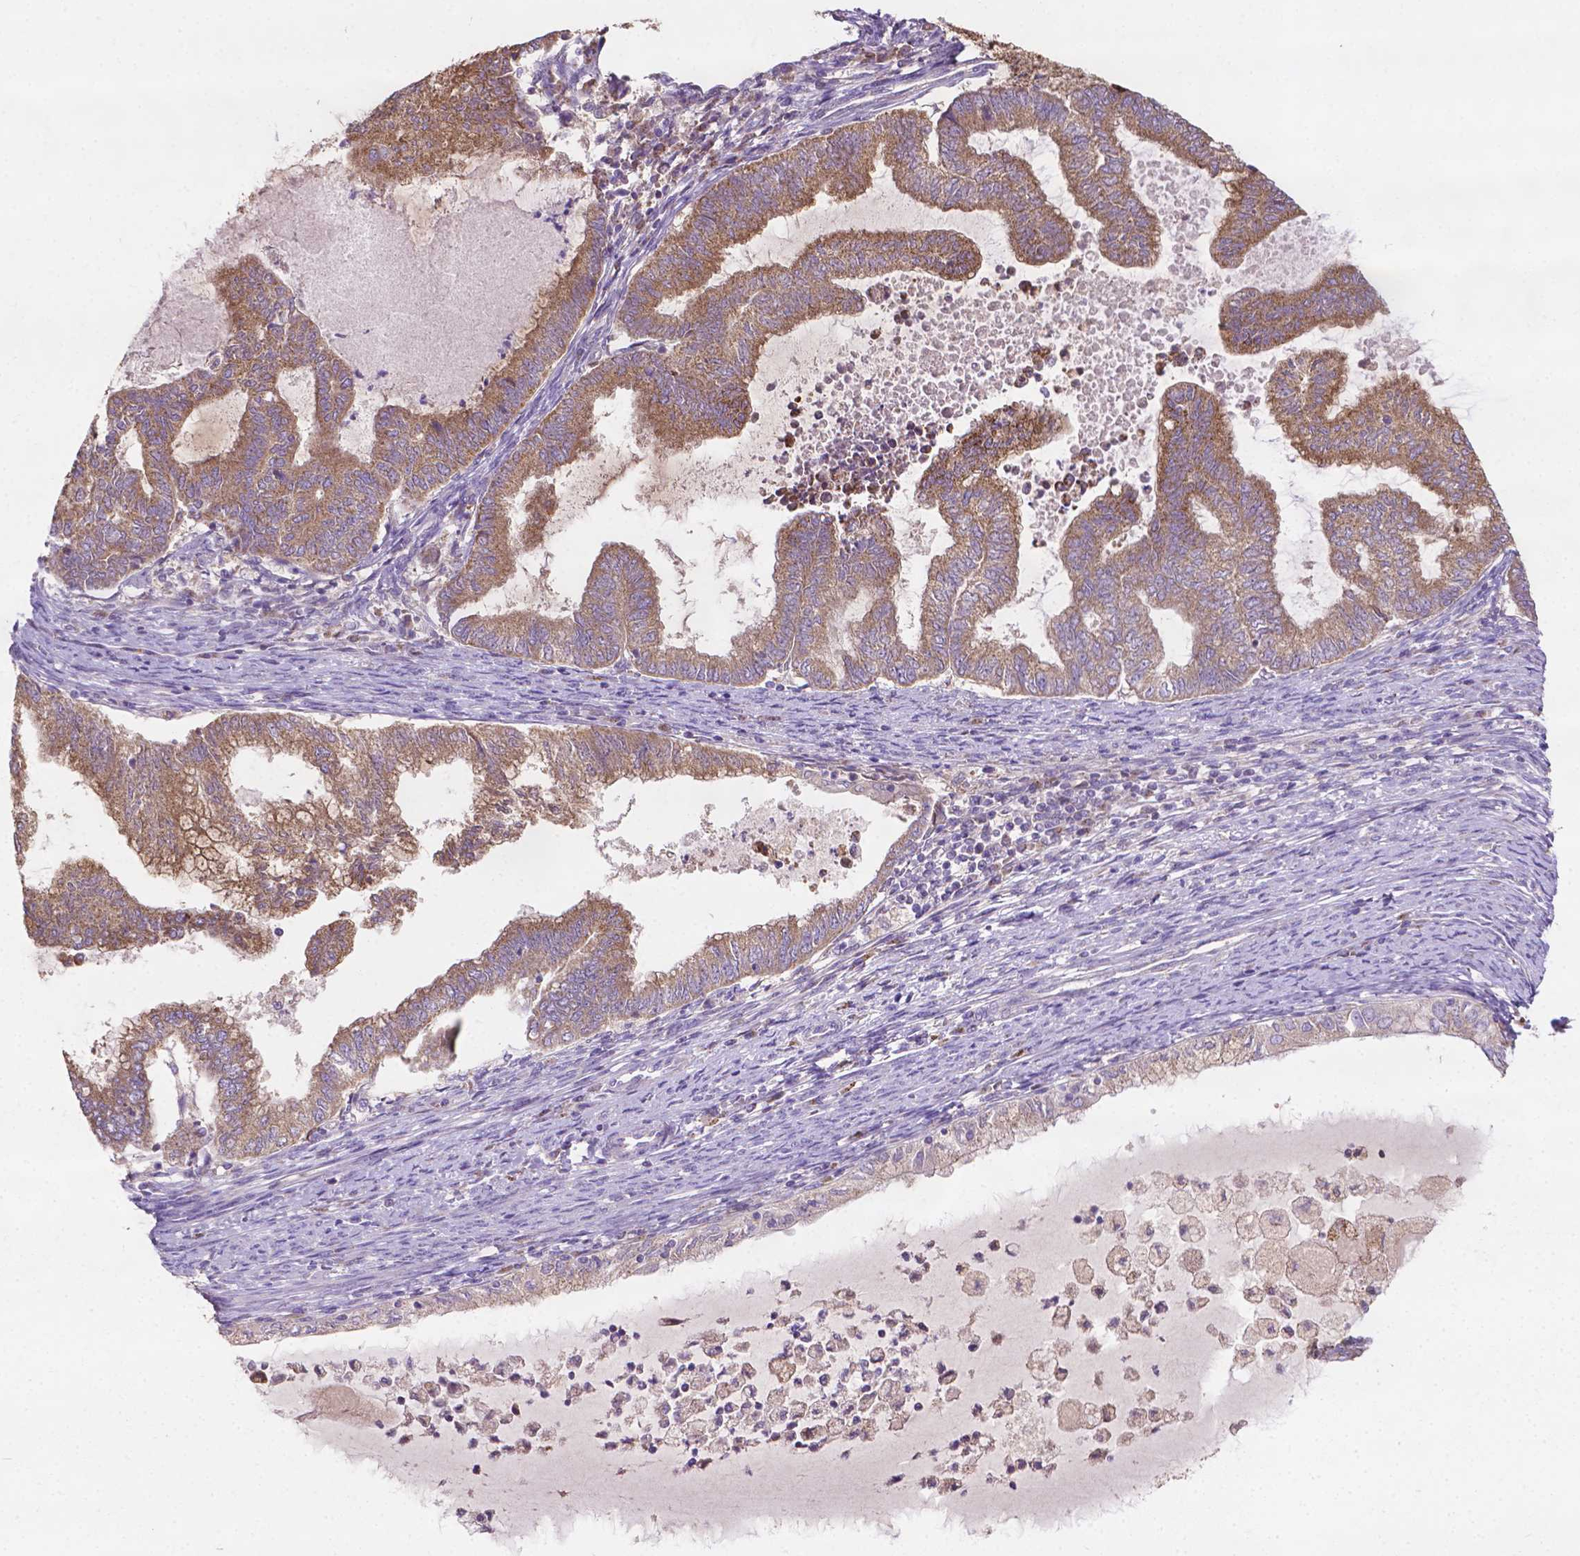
{"staining": {"intensity": "moderate", "quantity": ">75%", "location": "cytoplasmic/membranous"}, "tissue": "endometrial cancer", "cell_type": "Tumor cells", "image_type": "cancer", "snomed": [{"axis": "morphology", "description": "Adenocarcinoma, NOS"}, {"axis": "topography", "description": "Endometrium"}], "caption": "Immunohistochemical staining of endometrial adenocarcinoma demonstrates medium levels of moderate cytoplasmic/membranous protein staining in approximately >75% of tumor cells.", "gene": "ILVBL", "patient": {"sex": "female", "age": 79}}